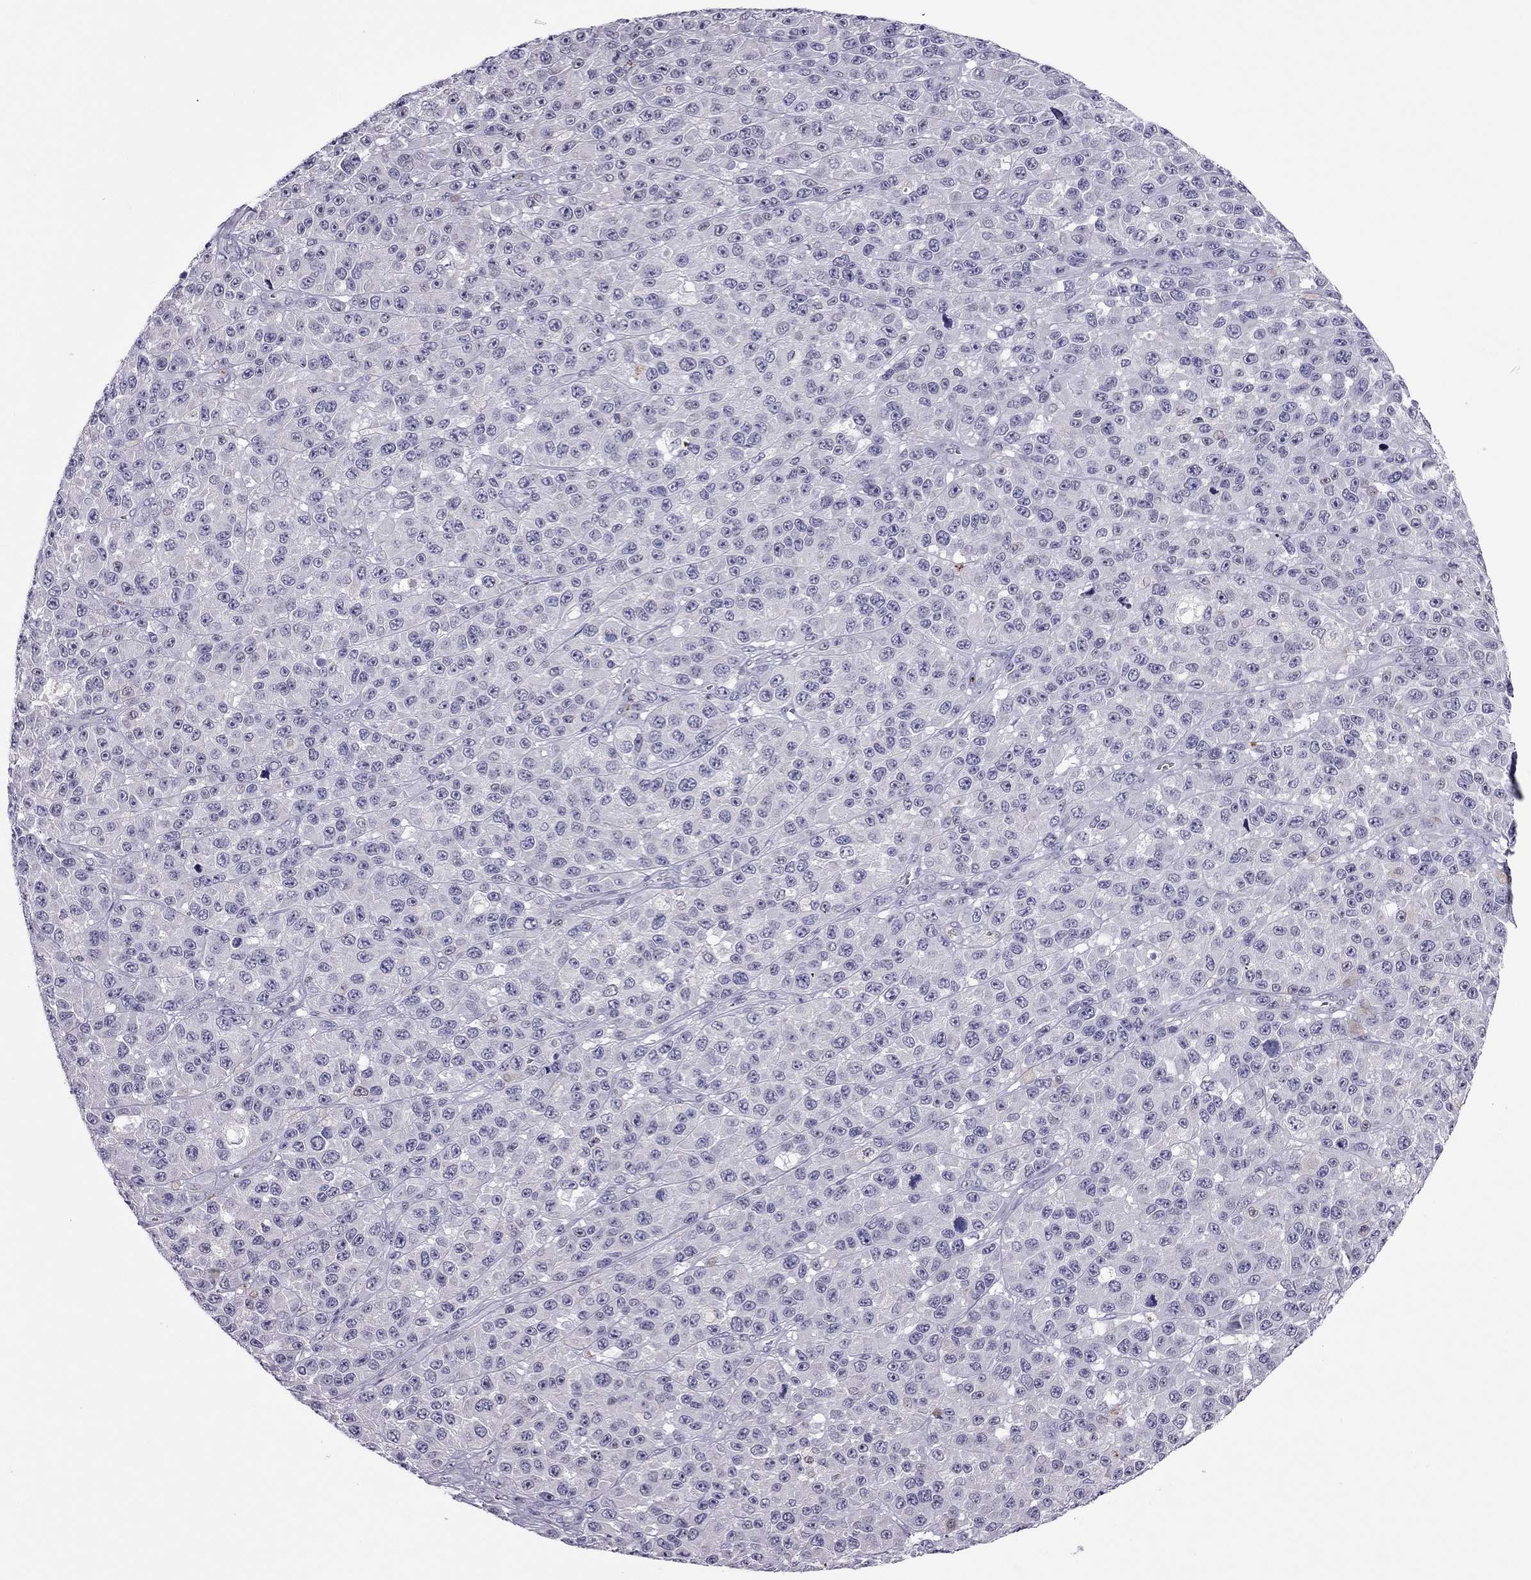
{"staining": {"intensity": "negative", "quantity": "none", "location": "none"}, "tissue": "melanoma", "cell_type": "Tumor cells", "image_type": "cancer", "snomed": [{"axis": "morphology", "description": "Malignant melanoma, NOS"}, {"axis": "topography", "description": "Skin"}], "caption": "Immunohistochemistry (IHC) histopathology image of malignant melanoma stained for a protein (brown), which shows no positivity in tumor cells. (Immunohistochemistry (IHC), brightfield microscopy, high magnification).", "gene": "CCL27", "patient": {"sex": "female", "age": 58}}